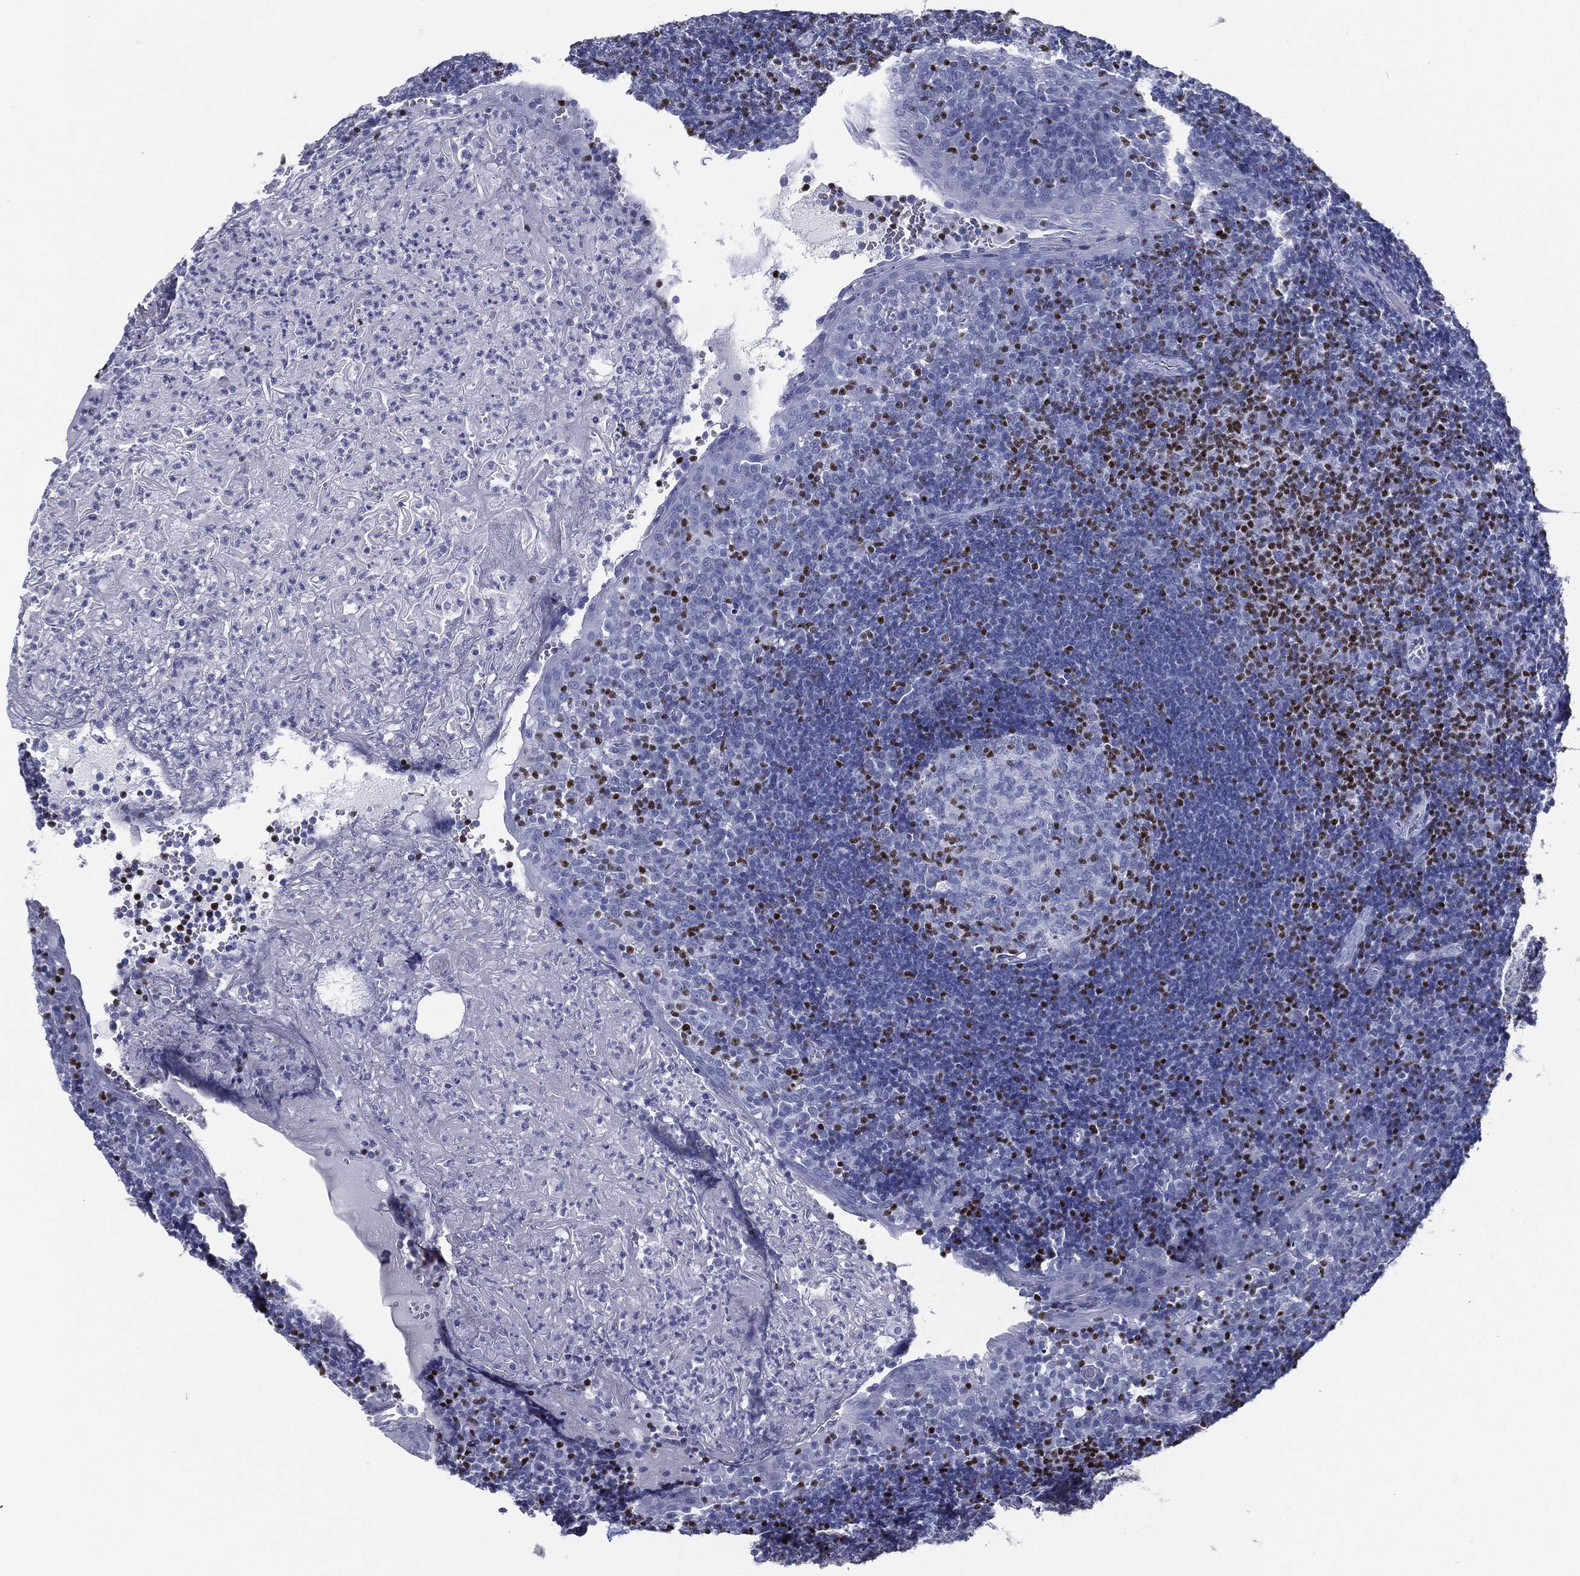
{"staining": {"intensity": "strong", "quantity": "<25%", "location": "nuclear"}, "tissue": "tonsil", "cell_type": "Germinal center cells", "image_type": "normal", "snomed": [{"axis": "morphology", "description": "Normal tissue, NOS"}, {"axis": "topography", "description": "Tonsil"}], "caption": "High-power microscopy captured an IHC micrograph of benign tonsil, revealing strong nuclear expression in about <25% of germinal center cells.", "gene": "PYHIN1", "patient": {"sex": "female", "age": 13}}